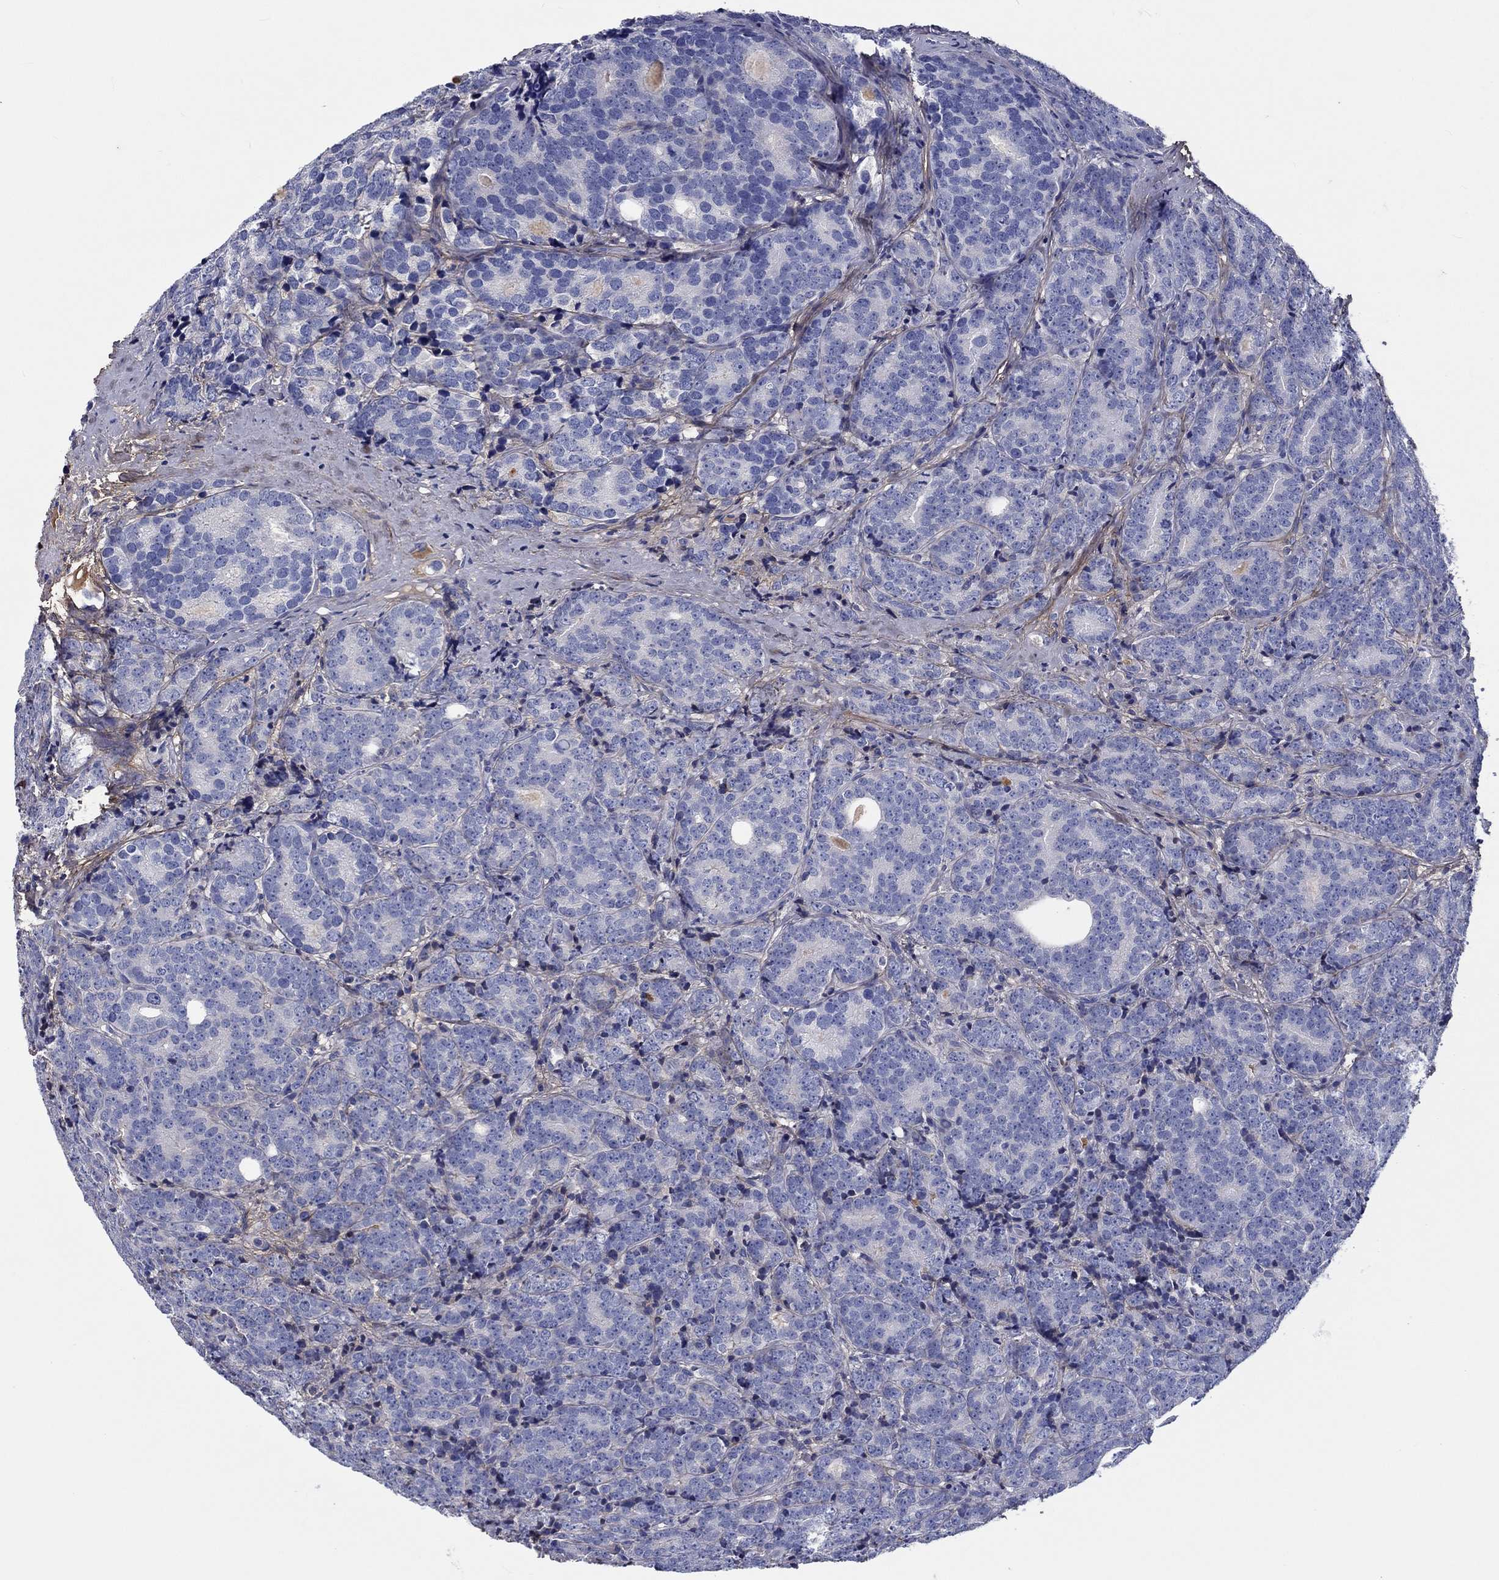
{"staining": {"intensity": "negative", "quantity": "none", "location": "none"}, "tissue": "prostate cancer", "cell_type": "Tumor cells", "image_type": "cancer", "snomed": [{"axis": "morphology", "description": "Adenocarcinoma, NOS"}, {"axis": "topography", "description": "Prostate"}], "caption": "Protein analysis of prostate adenocarcinoma demonstrates no significant positivity in tumor cells.", "gene": "TGFBI", "patient": {"sex": "male", "age": 71}}